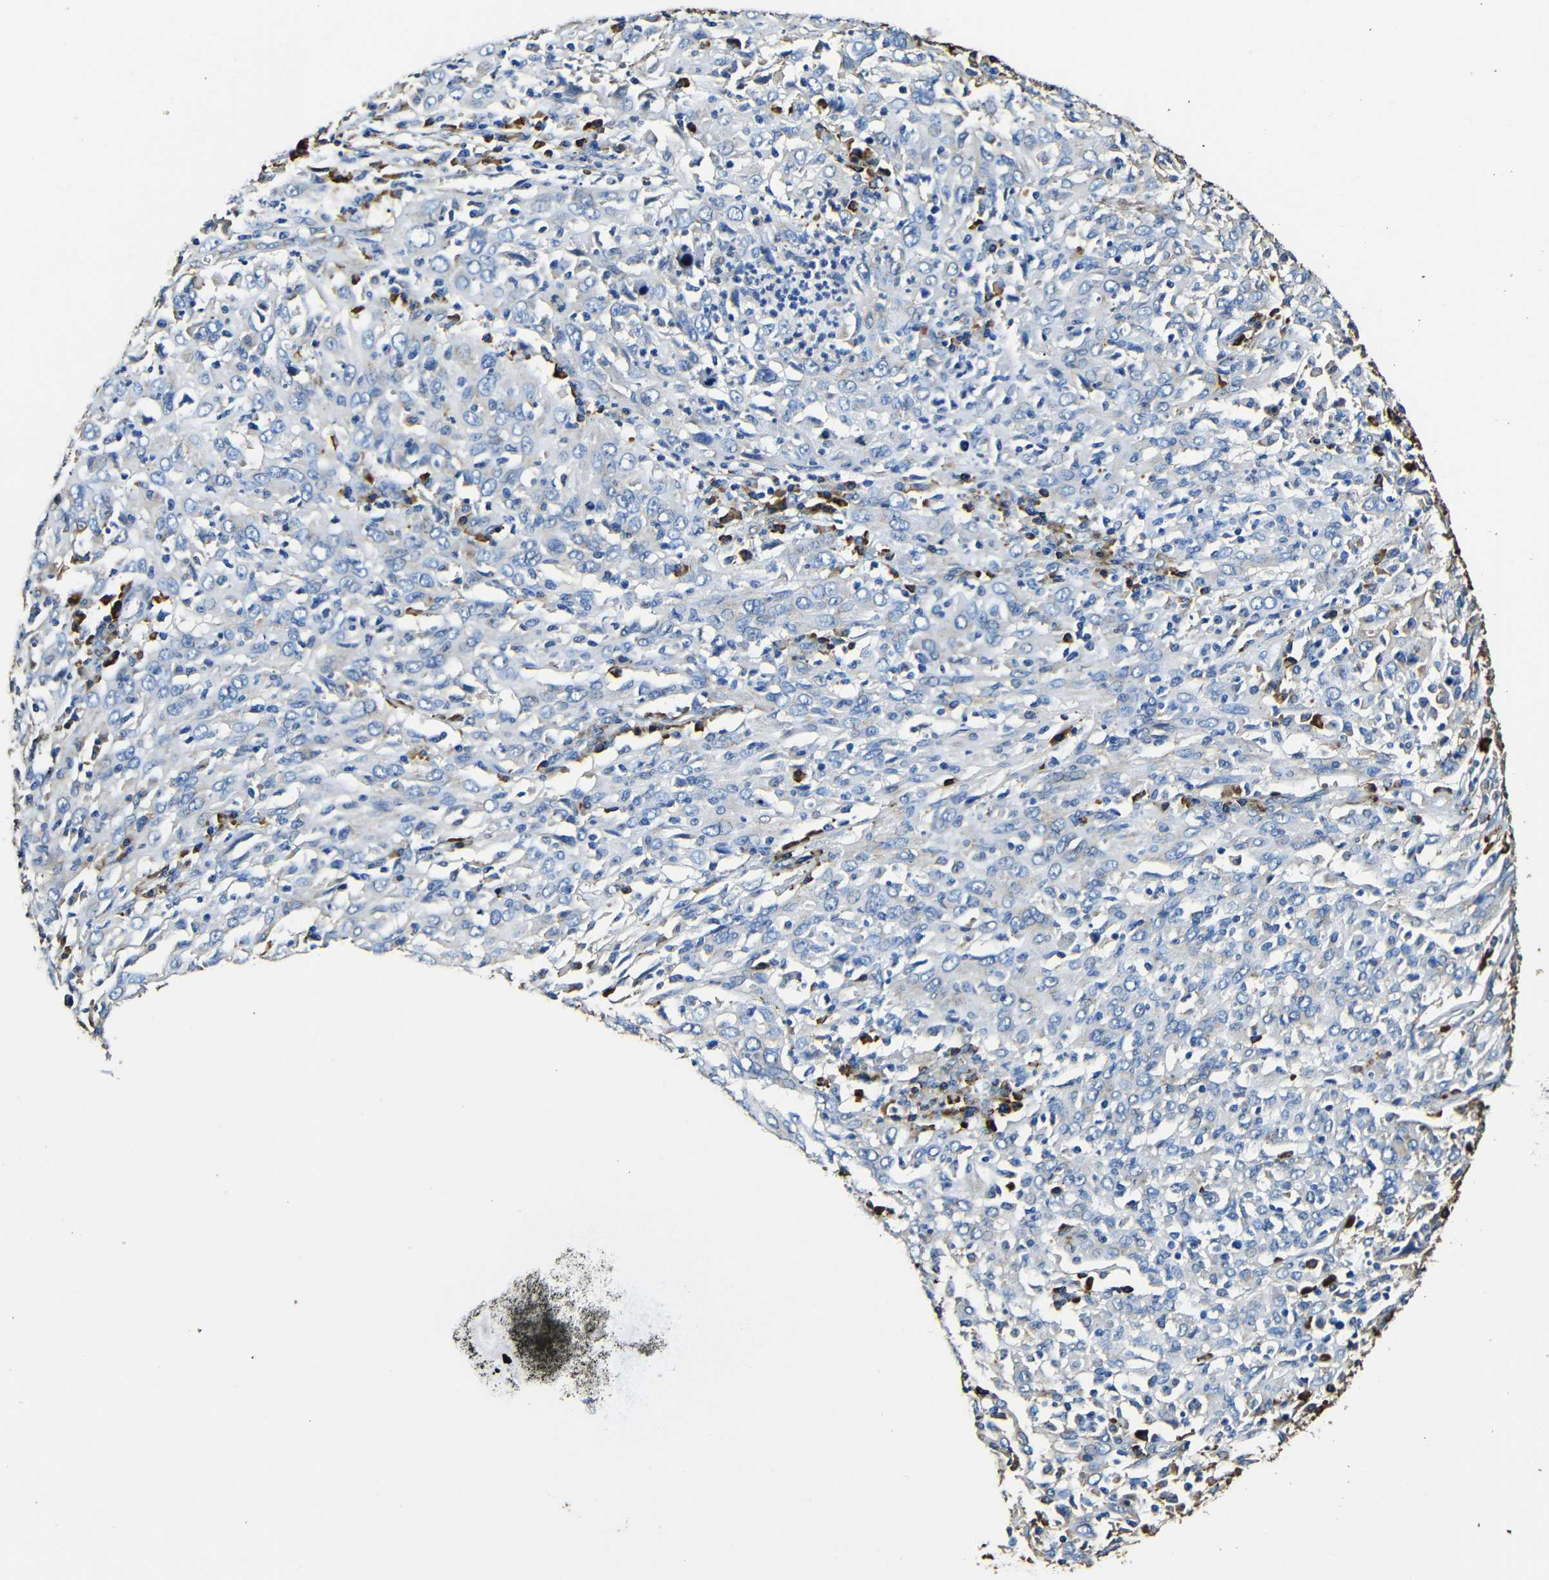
{"staining": {"intensity": "weak", "quantity": "<25%", "location": "cytoplasmic/membranous"}, "tissue": "cervical cancer", "cell_type": "Tumor cells", "image_type": "cancer", "snomed": [{"axis": "morphology", "description": "Squamous cell carcinoma, NOS"}, {"axis": "topography", "description": "Cervix"}], "caption": "DAB (3,3'-diaminobenzidine) immunohistochemical staining of cervical cancer exhibits no significant positivity in tumor cells. Nuclei are stained in blue.", "gene": "RRBP1", "patient": {"sex": "female", "age": 46}}